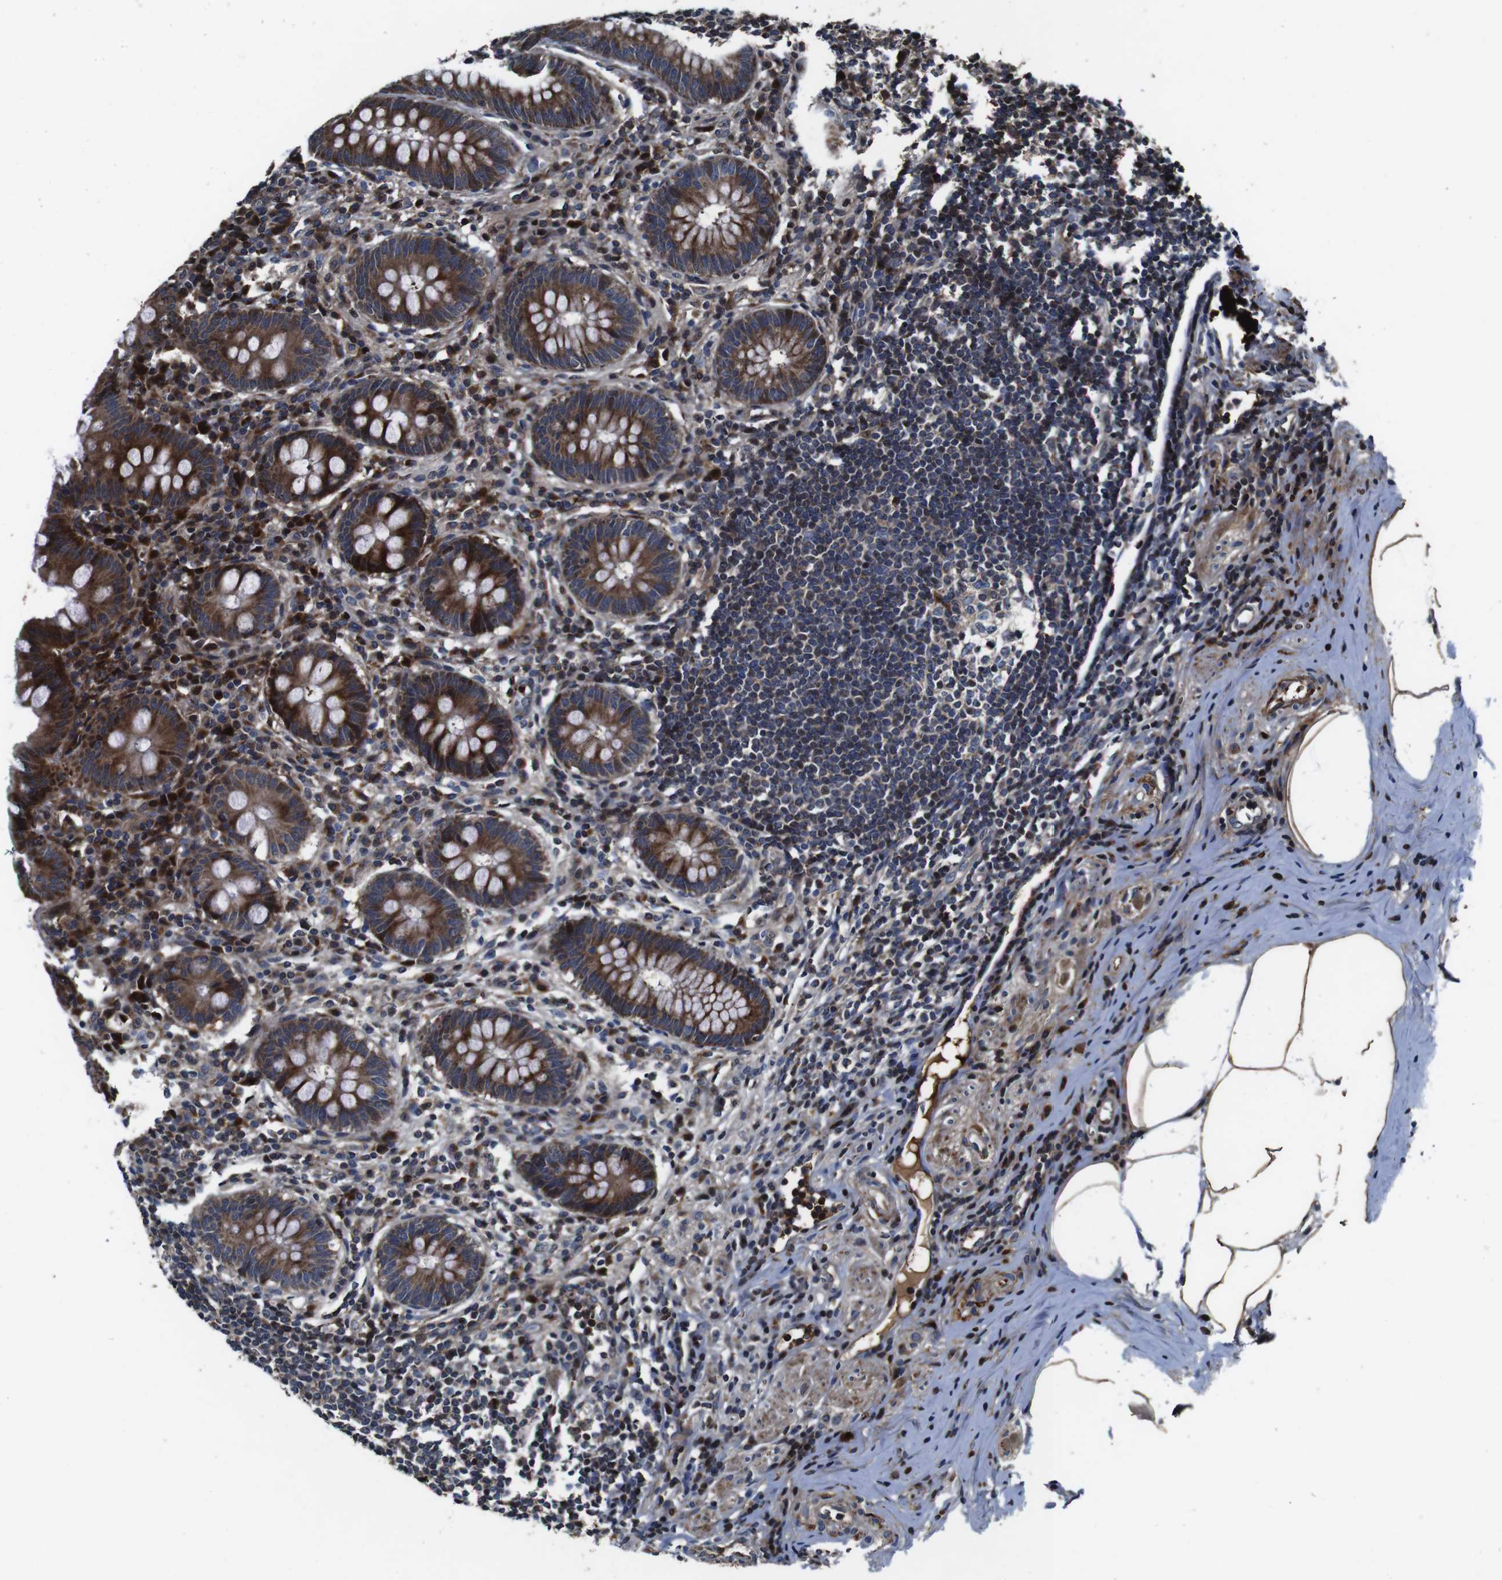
{"staining": {"intensity": "strong", "quantity": ">75%", "location": "cytoplasmic/membranous"}, "tissue": "appendix", "cell_type": "Glandular cells", "image_type": "normal", "snomed": [{"axis": "morphology", "description": "Normal tissue, NOS"}, {"axis": "topography", "description": "Appendix"}], "caption": "Appendix stained for a protein reveals strong cytoplasmic/membranous positivity in glandular cells. Immunohistochemistry stains the protein of interest in brown and the nuclei are stained blue.", "gene": "SMYD3", "patient": {"sex": "female", "age": 50}}